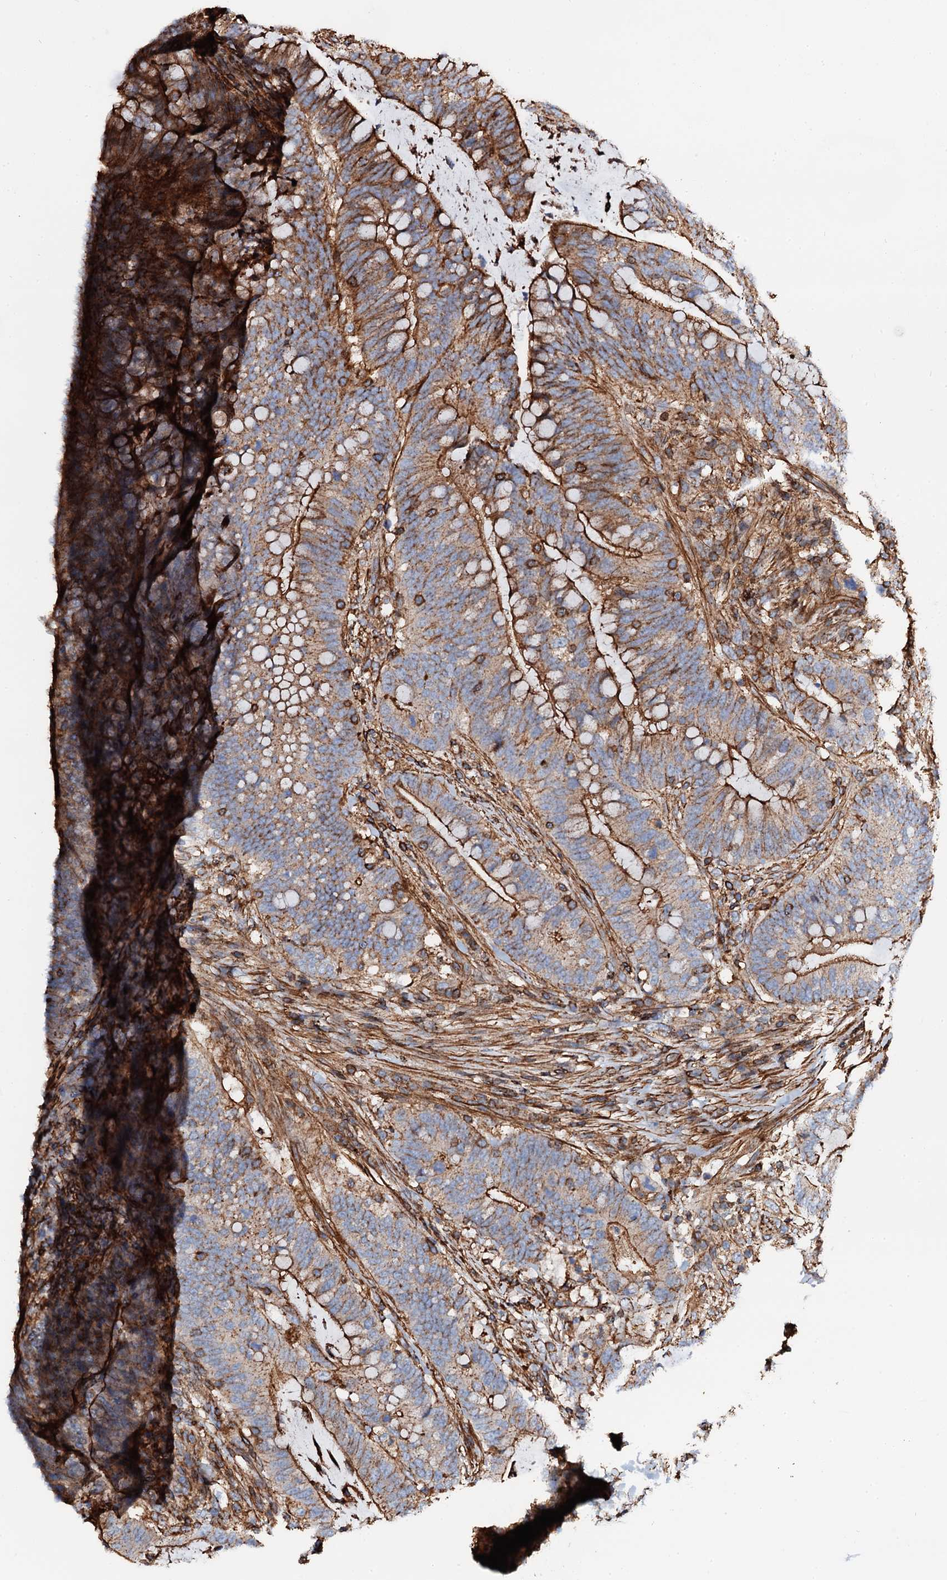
{"staining": {"intensity": "strong", "quantity": ">75%", "location": "cytoplasmic/membranous"}, "tissue": "colorectal cancer", "cell_type": "Tumor cells", "image_type": "cancer", "snomed": [{"axis": "morphology", "description": "Adenocarcinoma, NOS"}, {"axis": "topography", "description": "Colon"}], "caption": "This histopathology image reveals colorectal cancer (adenocarcinoma) stained with immunohistochemistry (IHC) to label a protein in brown. The cytoplasmic/membranous of tumor cells show strong positivity for the protein. Nuclei are counter-stained blue.", "gene": "INTS10", "patient": {"sex": "female", "age": 66}}